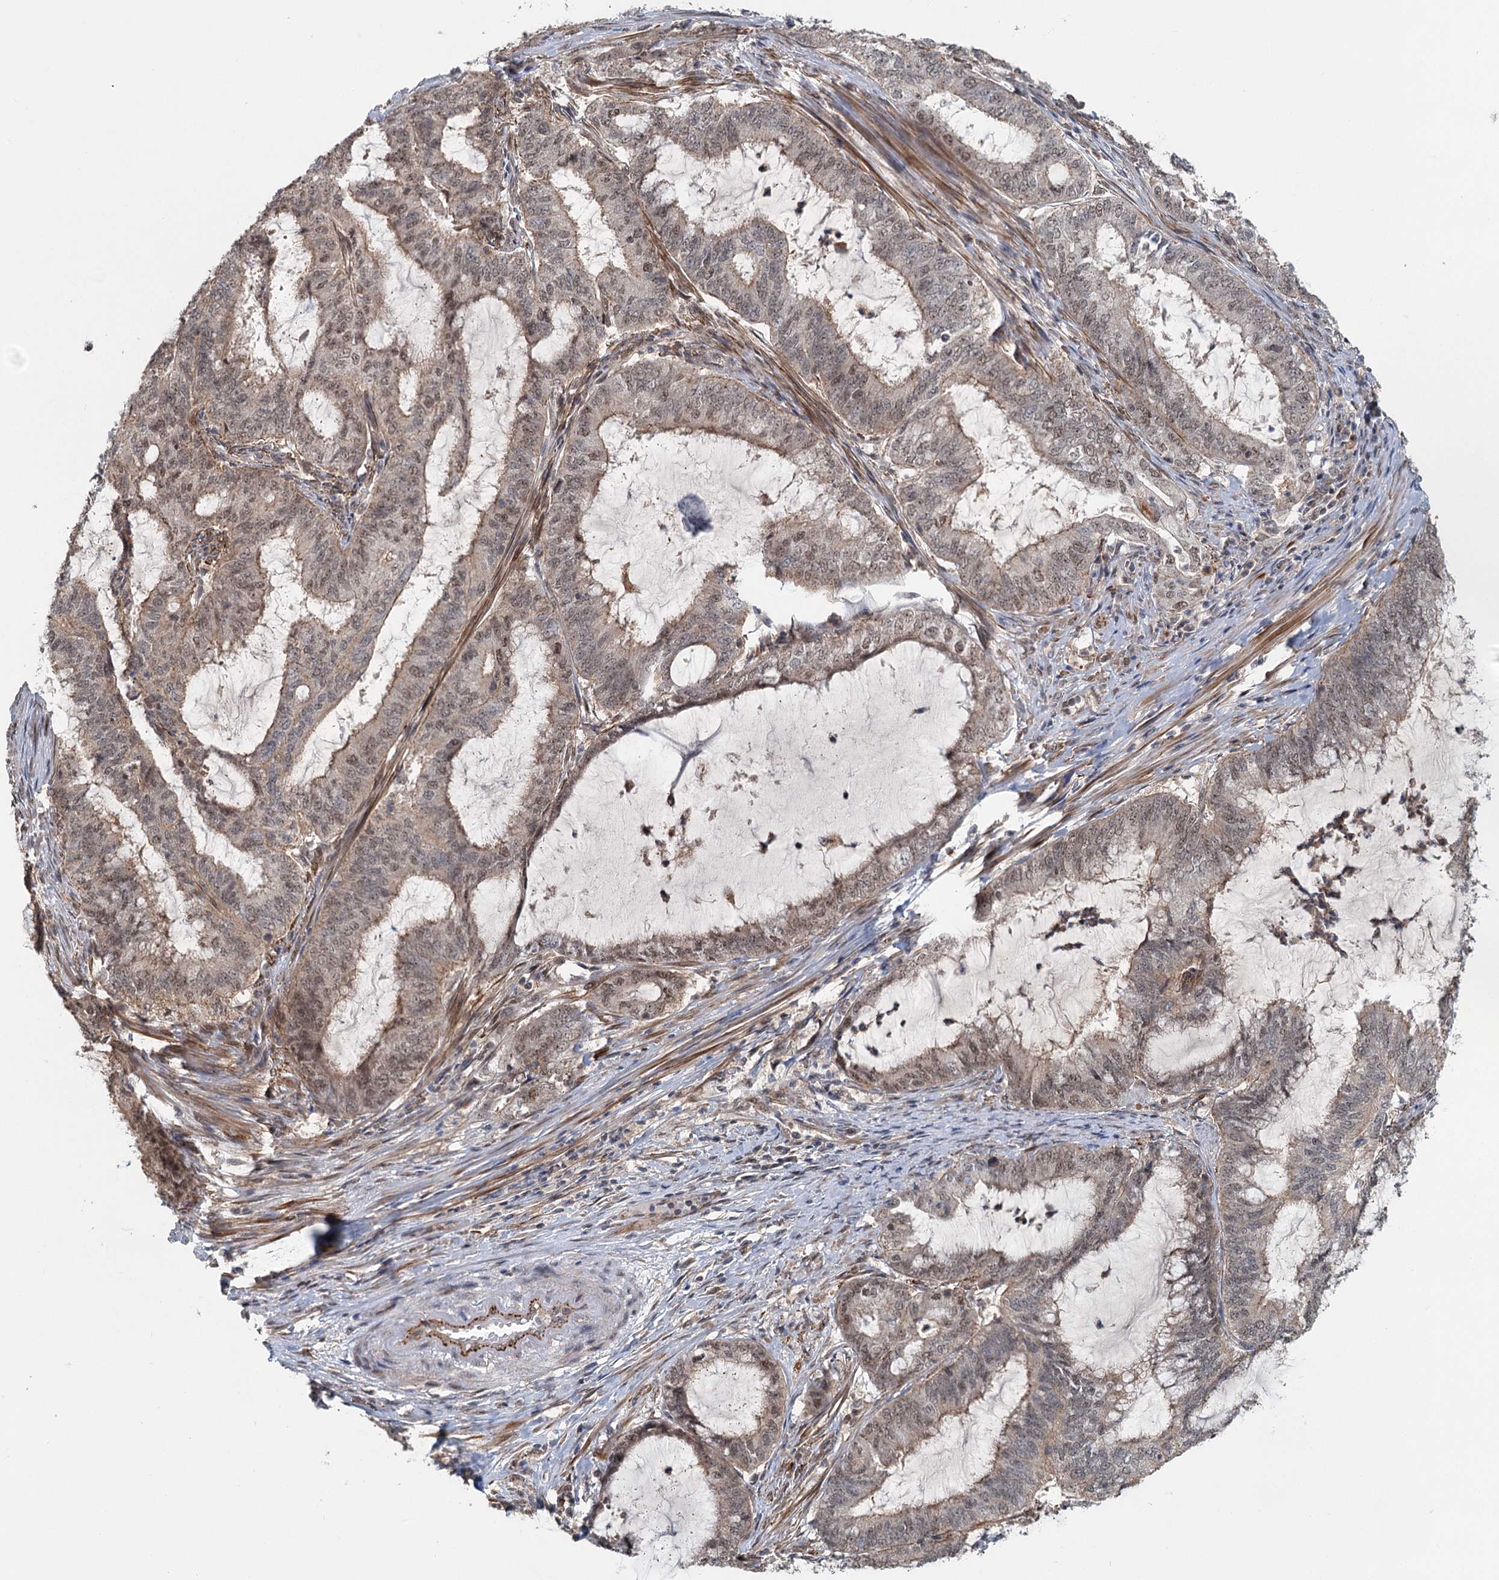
{"staining": {"intensity": "weak", "quantity": ">75%", "location": "nuclear"}, "tissue": "endometrial cancer", "cell_type": "Tumor cells", "image_type": "cancer", "snomed": [{"axis": "morphology", "description": "Adenocarcinoma, NOS"}, {"axis": "topography", "description": "Endometrium"}], "caption": "An IHC image of tumor tissue is shown. Protein staining in brown highlights weak nuclear positivity in endometrial cancer within tumor cells.", "gene": "TAS2R42", "patient": {"sex": "female", "age": 51}}